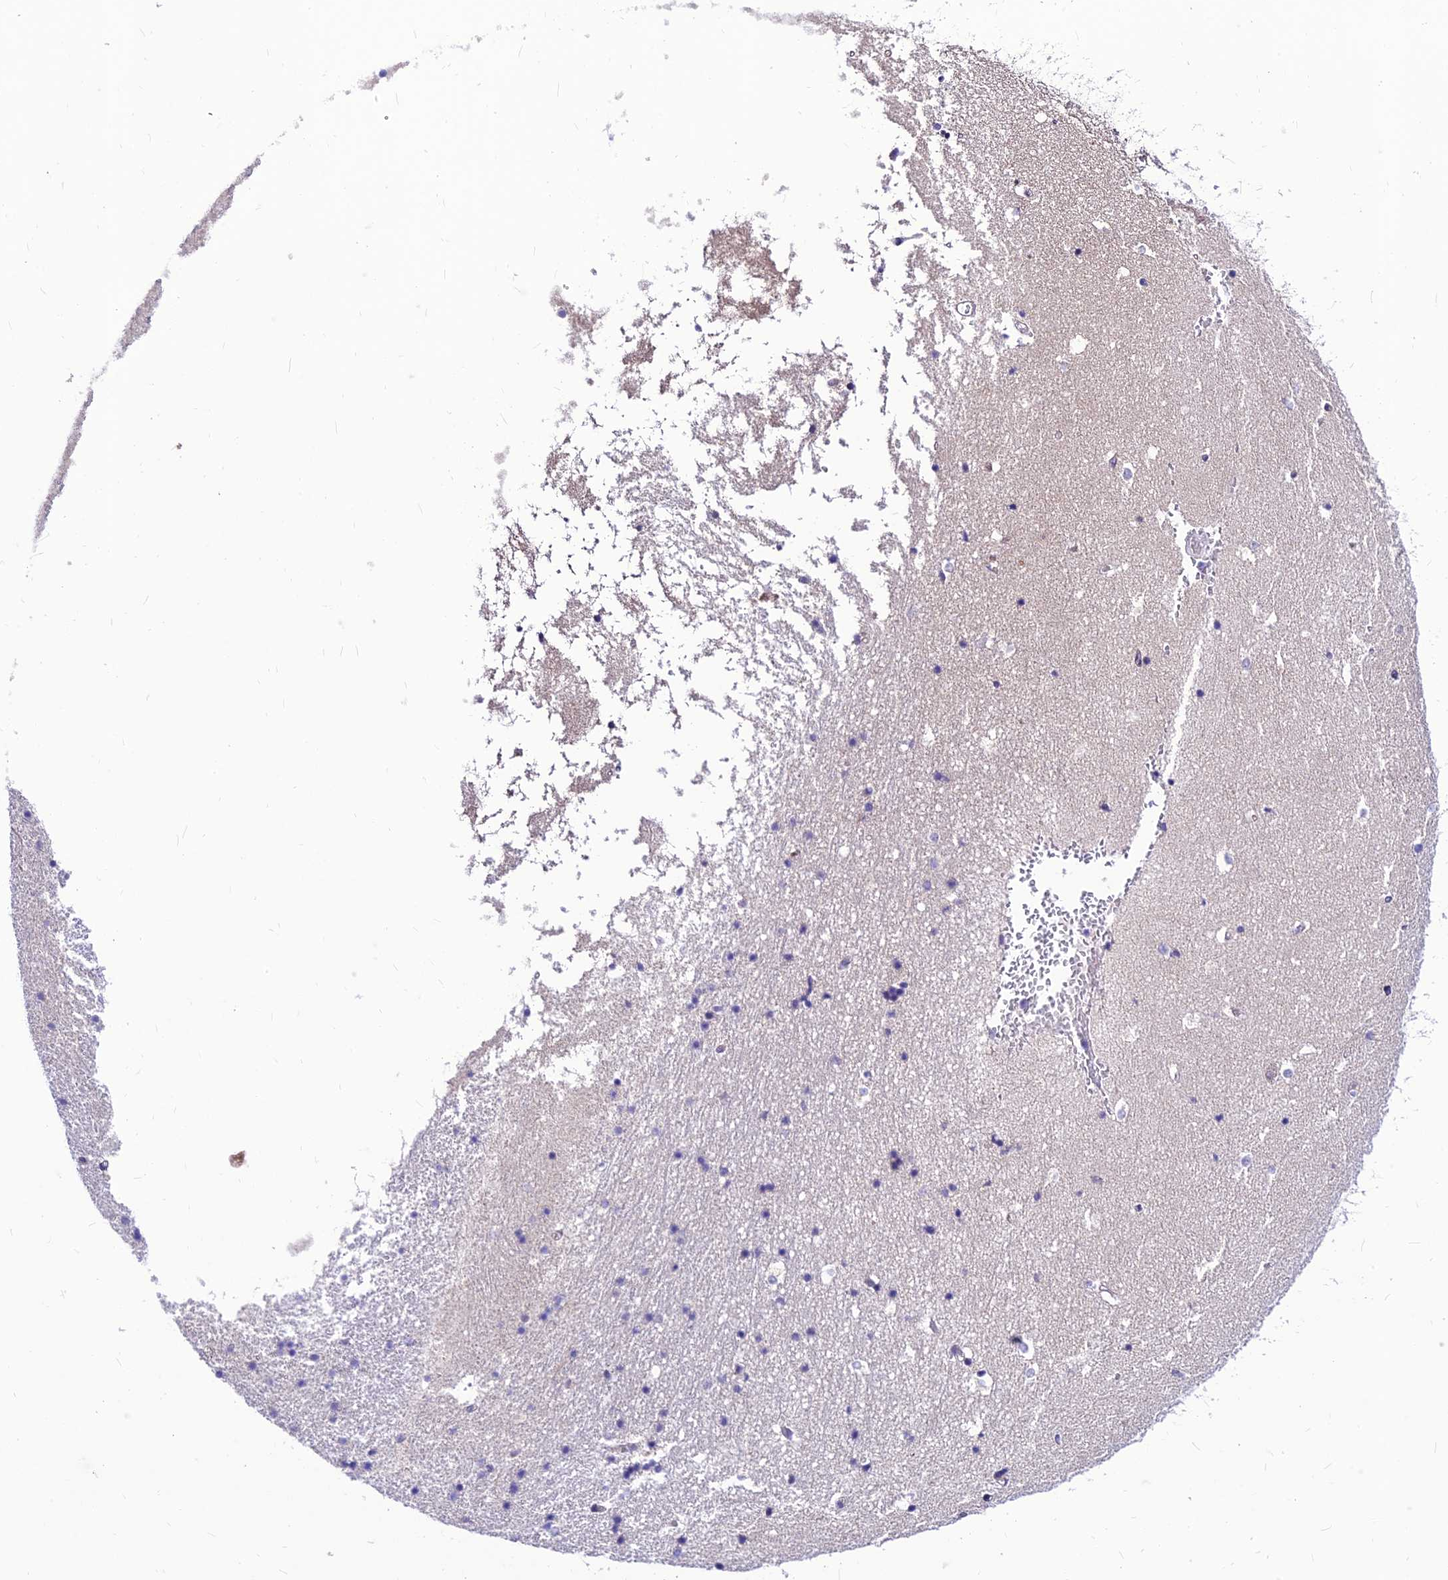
{"staining": {"intensity": "negative", "quantity": "none", "location": "none"}, "tissue": "hippocampus", "cell_type": "Glial cells", "image_type": "normal", "snomed": [{"axis": "morphology", "description": "Normal tissue, NOS"}, {"axis": "topography", "description": "Hippocampus"}], "caption": "Micrograph shows no significant protein staining in glial cells of normal hippocampus.", "gene": "C6orf132", "patient": {"sex": "female", "age": 52}}